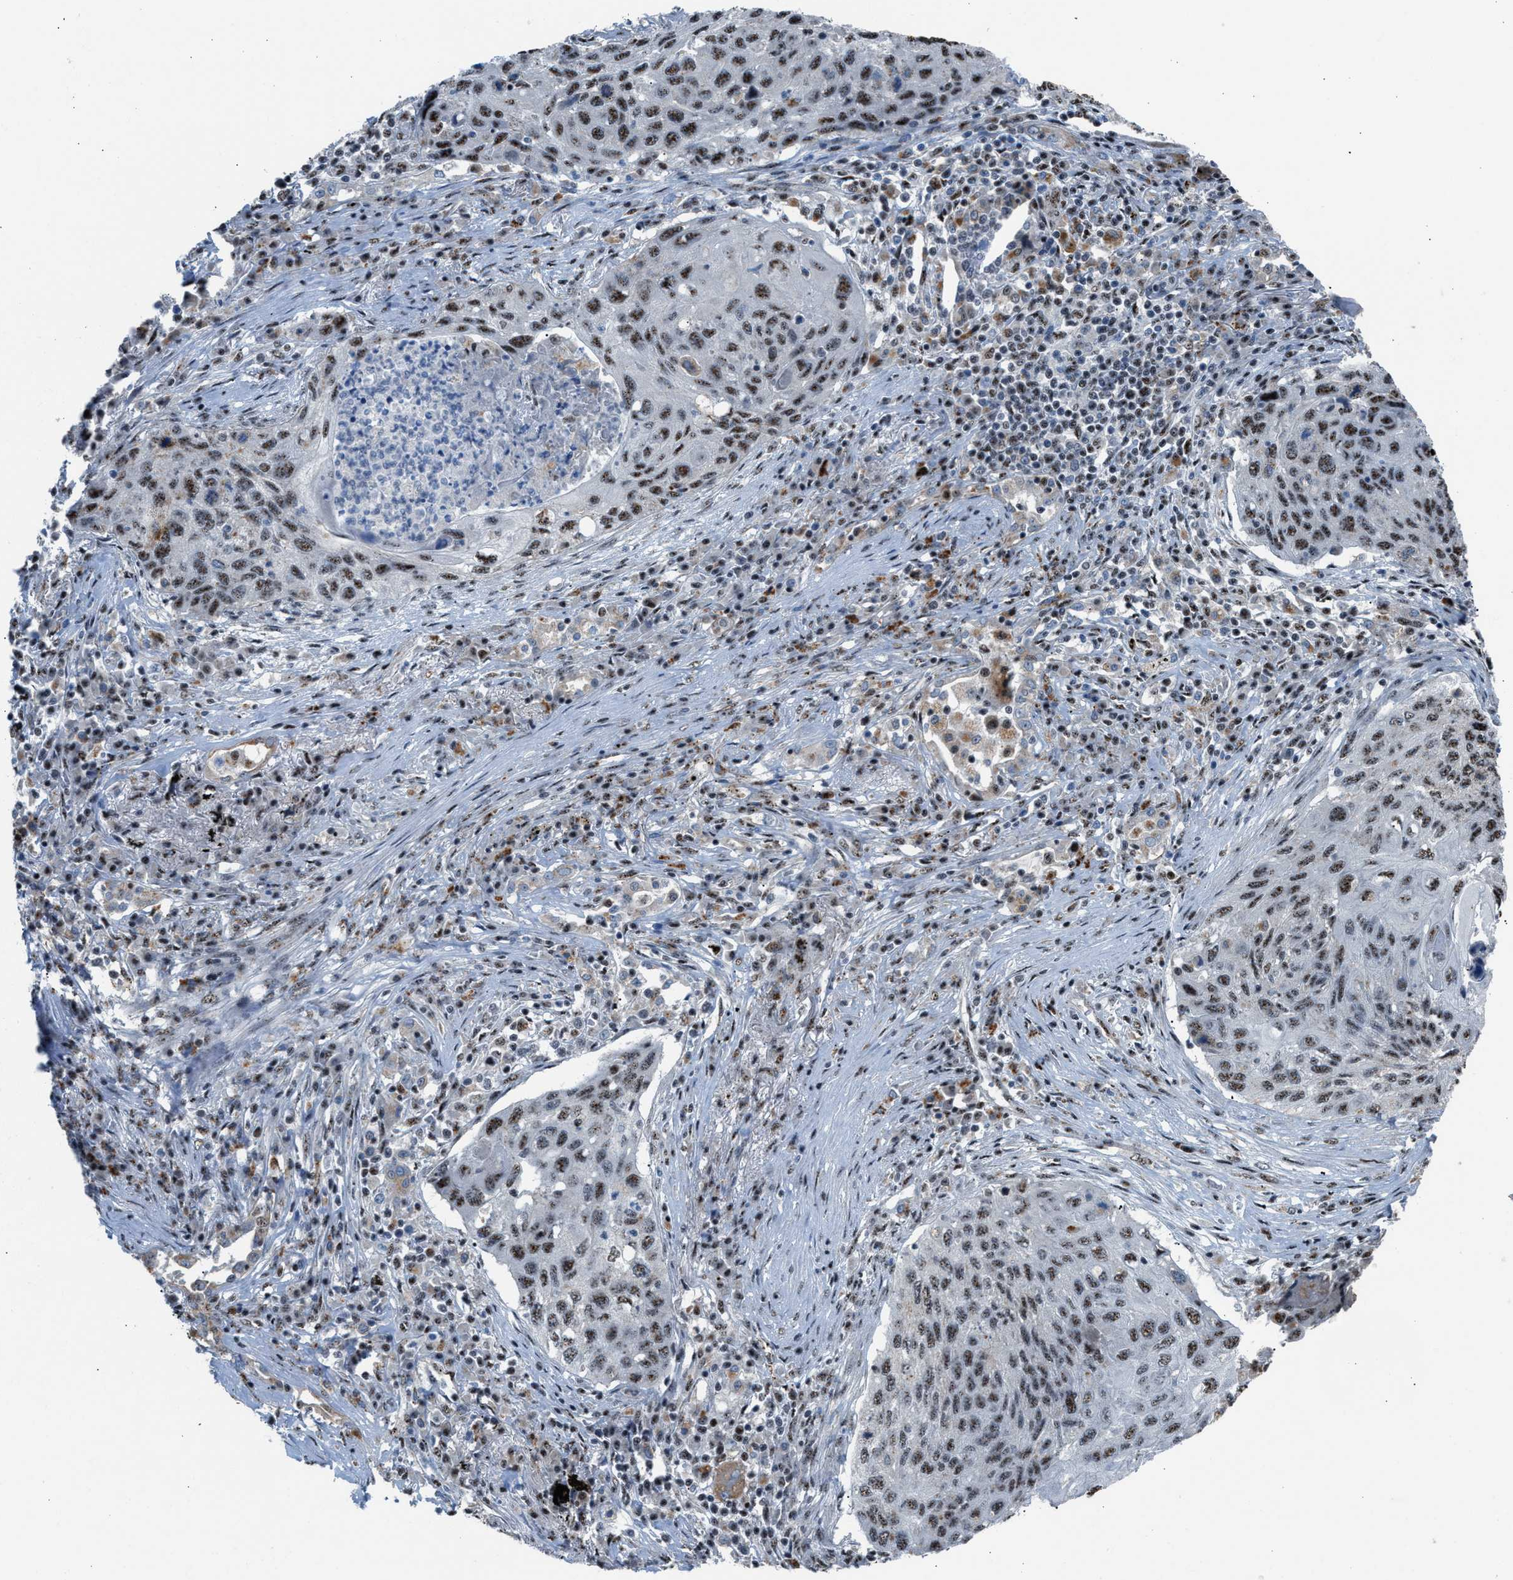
{"staining": {"intensity": "weak", "quantity": ">75%", "location": "nuclear"}, "tissue": "lung cancer", "cell_type": "Tumor cells", "image_type": "cancer", "snomed": [{"axis": "morphology", "description": "Squamous cell carcinoma, NOS"}, {"axis": "topography", "description": "Lung"}], "caption": "Protein staining of lung cancer tissue reveals weak nuclear staining in approximately >75% of tumor cells.", "gene": "CENPP", "patient": {"sex": "female", "age": 63}}